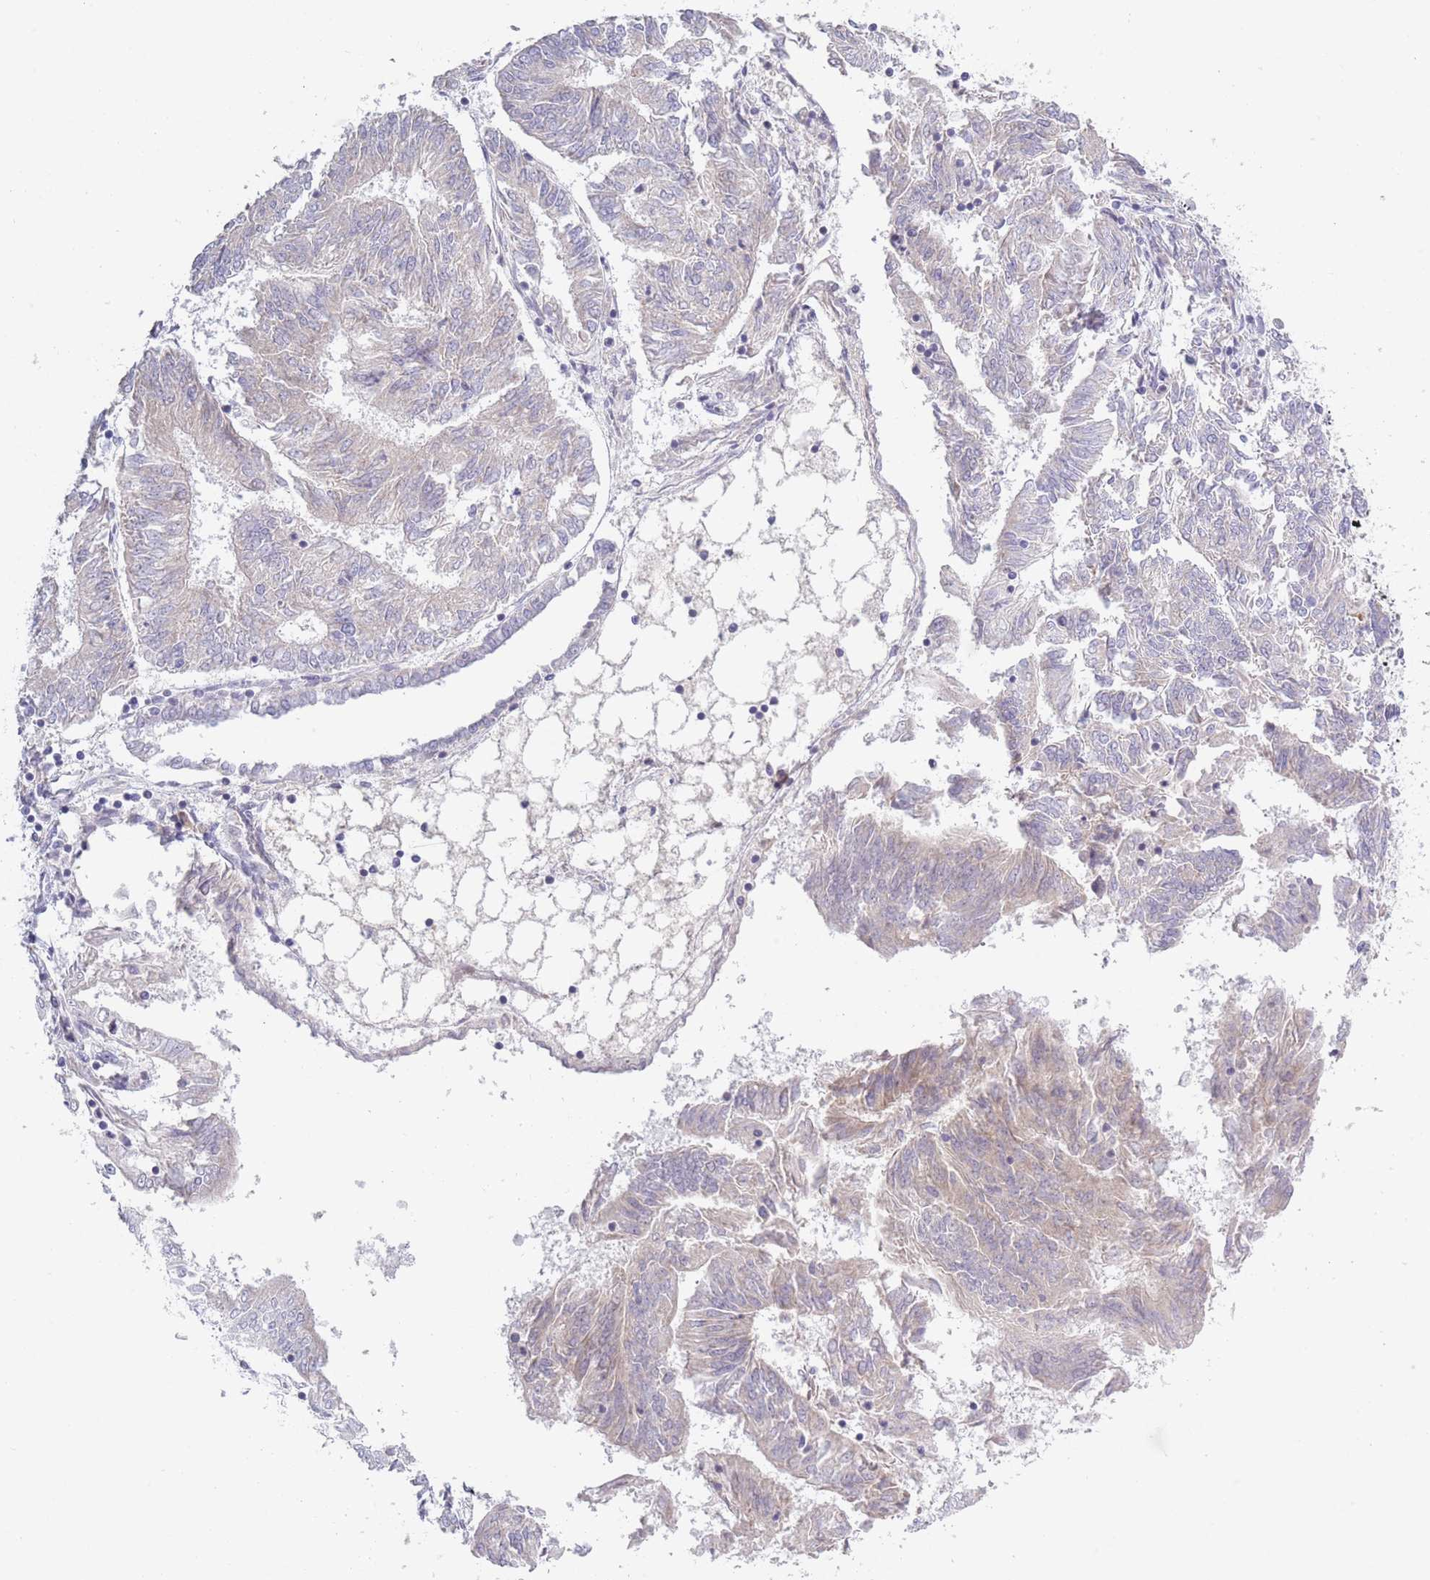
{"staining": {"intensity": "negative", "quantity": "none", "location": "none"}, "tissue": "endometrial cancer", "cell_type": "Tumor cells", "image_type": "cancer", "snomed": [{"axis": "morphology", "description": "Adenocarcinoma, NOS"}, {"axis": "topography", "description": "Endometrium"}], "caption": "This is an immunohistochemistry histopathology image of adenocarcinoma (endometrial). There is no expression in tumor cells.", "gene": "FAM227B", "patient": {"sex": "female", "age": 58}}